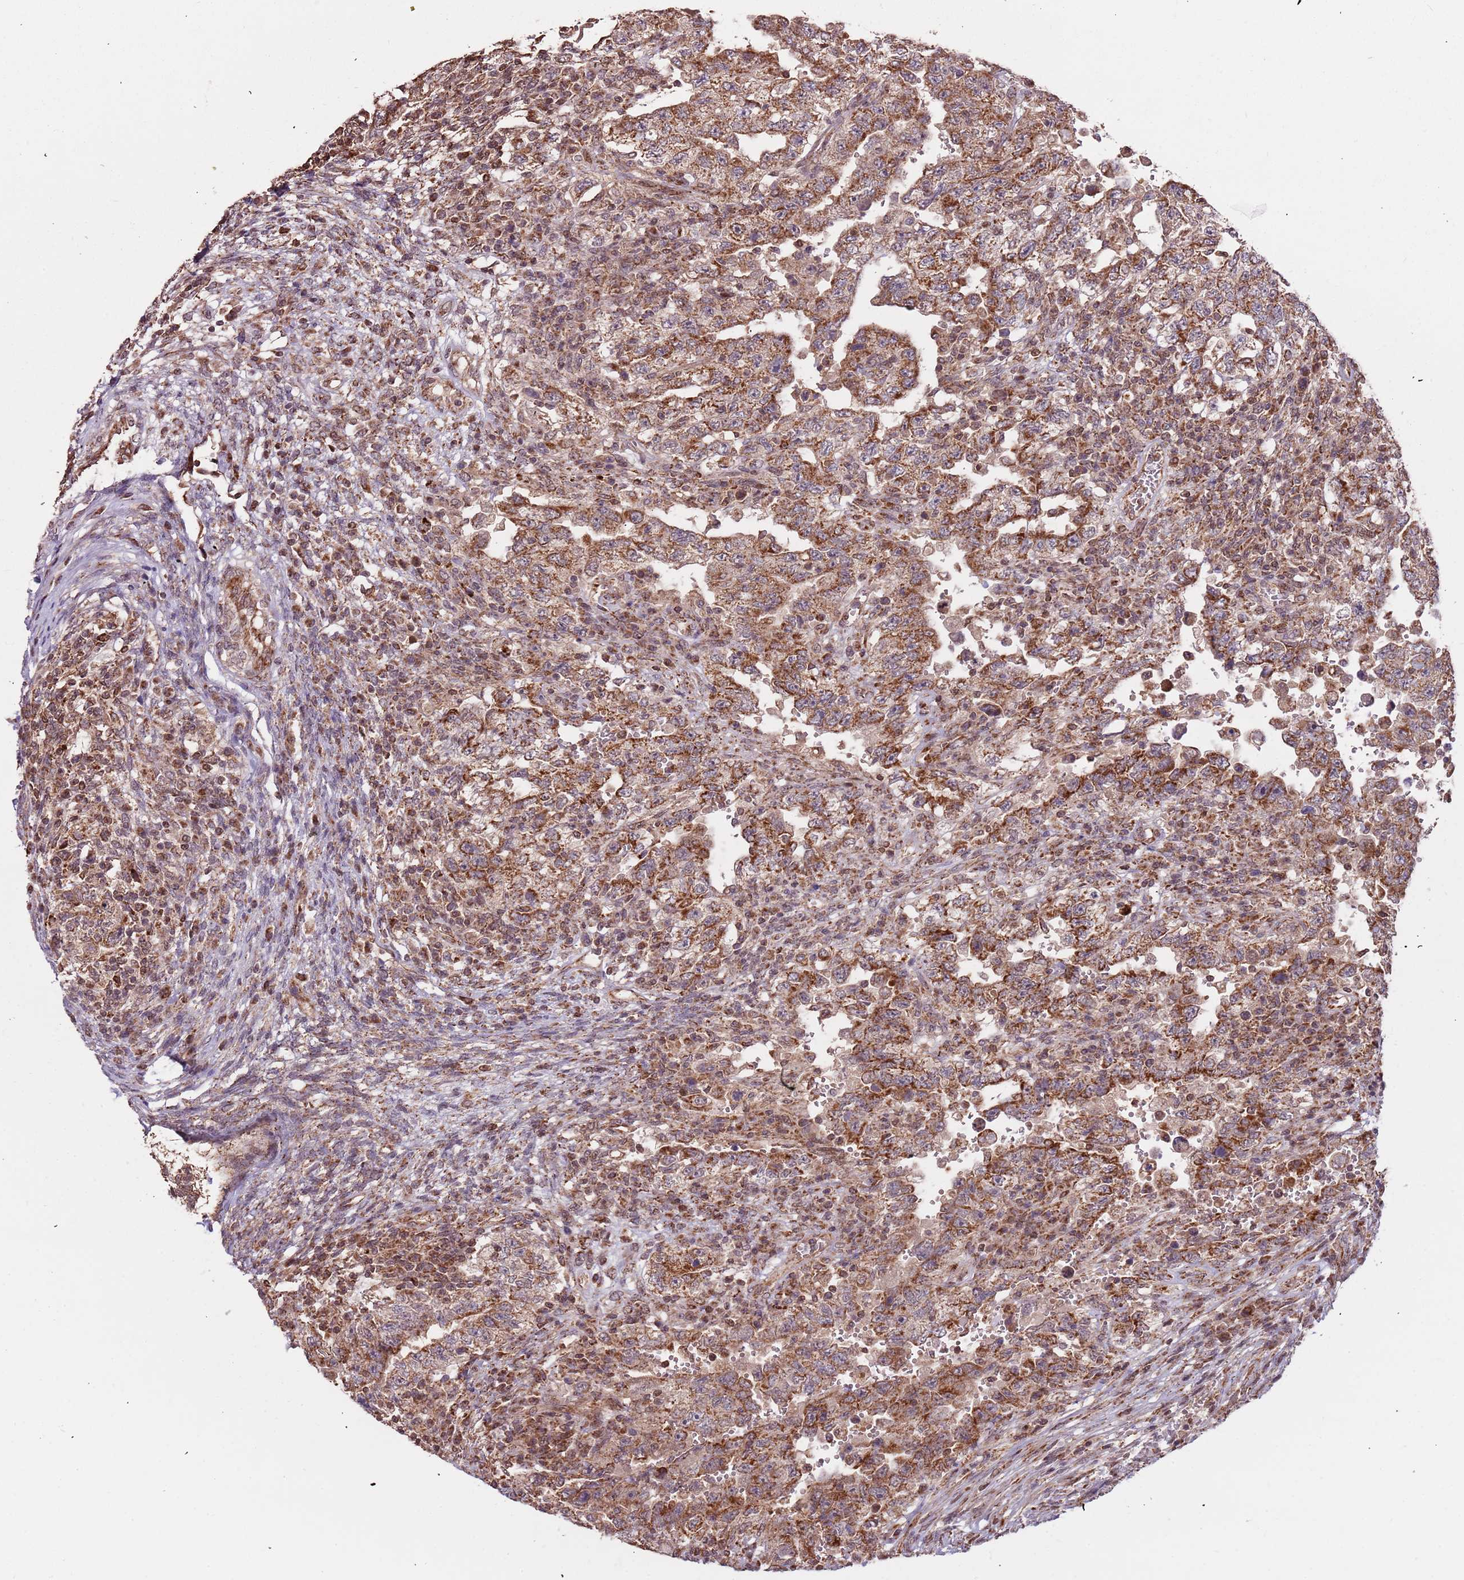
{"staining": {"intensity": "moderate", "quantity": ">75%", "location": "cytoplasmic/membranous"}, "tissue": "testis cancer", "cell_type": "Tumor cells", "image_type": "cancer", "snomed": [{"axis": "morphology", "description": "Carcinoma, Embryonal, NOS"}, {"axis": "topography", "description": "Testis"}], "caption": "IHC (DAB (3,3'-diaminobenzidine)) staining of testis embryonal carcinoma shows moderate cytoplasmic/membranous protein expression in approximately >75% of tumor cells.", "gene": "IL17RD", "patient": {"sex": "male", "age": 26}}